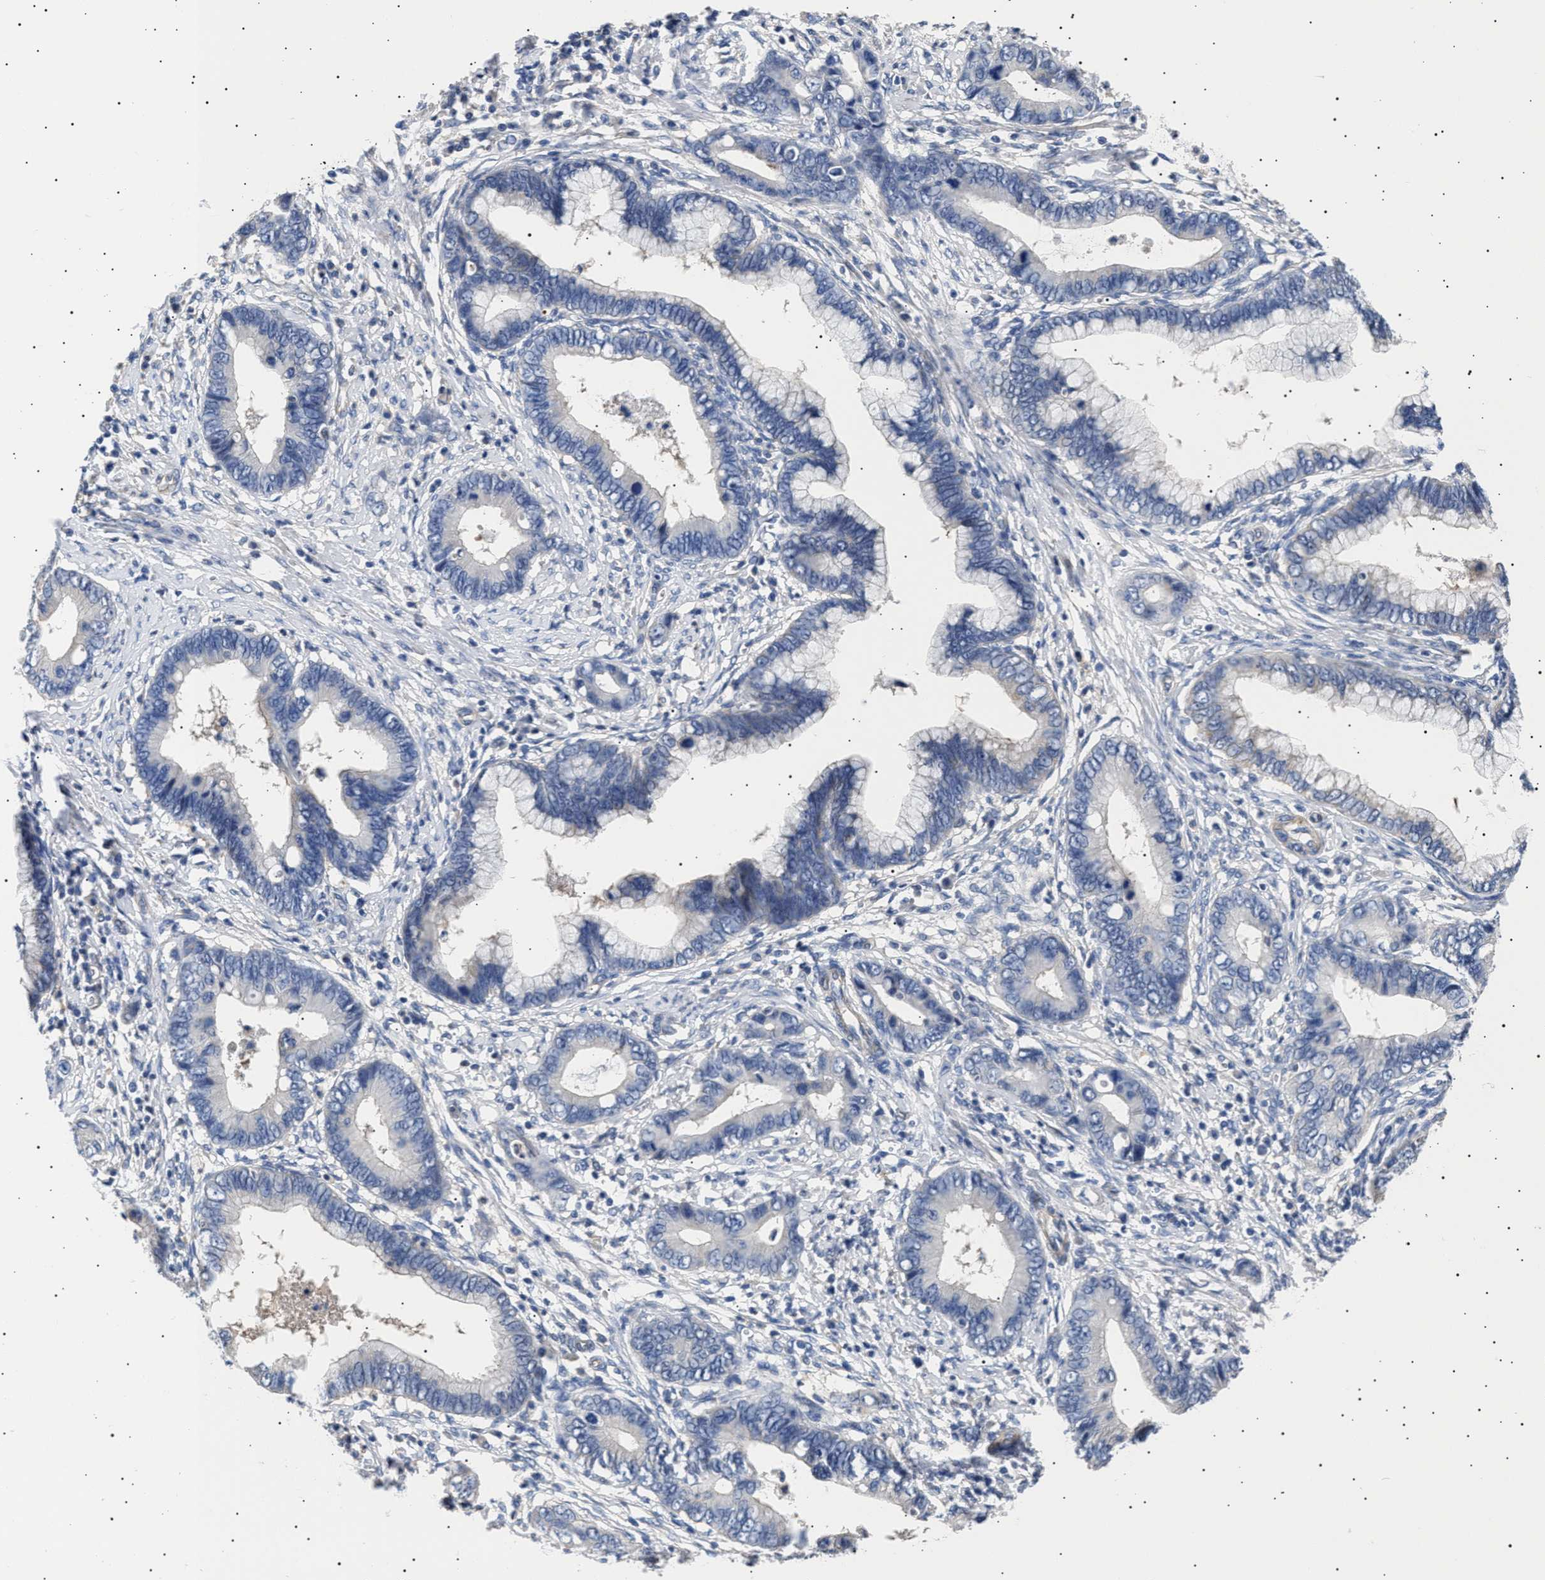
{"staining": {"intensity": "negative", "quantity": "none", "location": "none"}, "tissue": "cervical cancer", "cell_type": "Tumor cells", "image_type": "cancer", "snomed": [{"axis": "morphology", "description": "Adenocarcinoma, NOS"}, {"axis": "topography", "description": "Cervix"}], "caption": "DAB (3,3'-diaminobenzidine) immunohistochemical staining of cervical cancer reveals no significant staining in tumor cells. The staining was performed using DAB (3,3'-diaminobenzidine) to visualize the protein expression in brown, while the nuclei were stained in blue with hematoxylin (Magnification: 20x).", "gene": "HEMGN", "patient": {"sex": "female", "age": 44}}